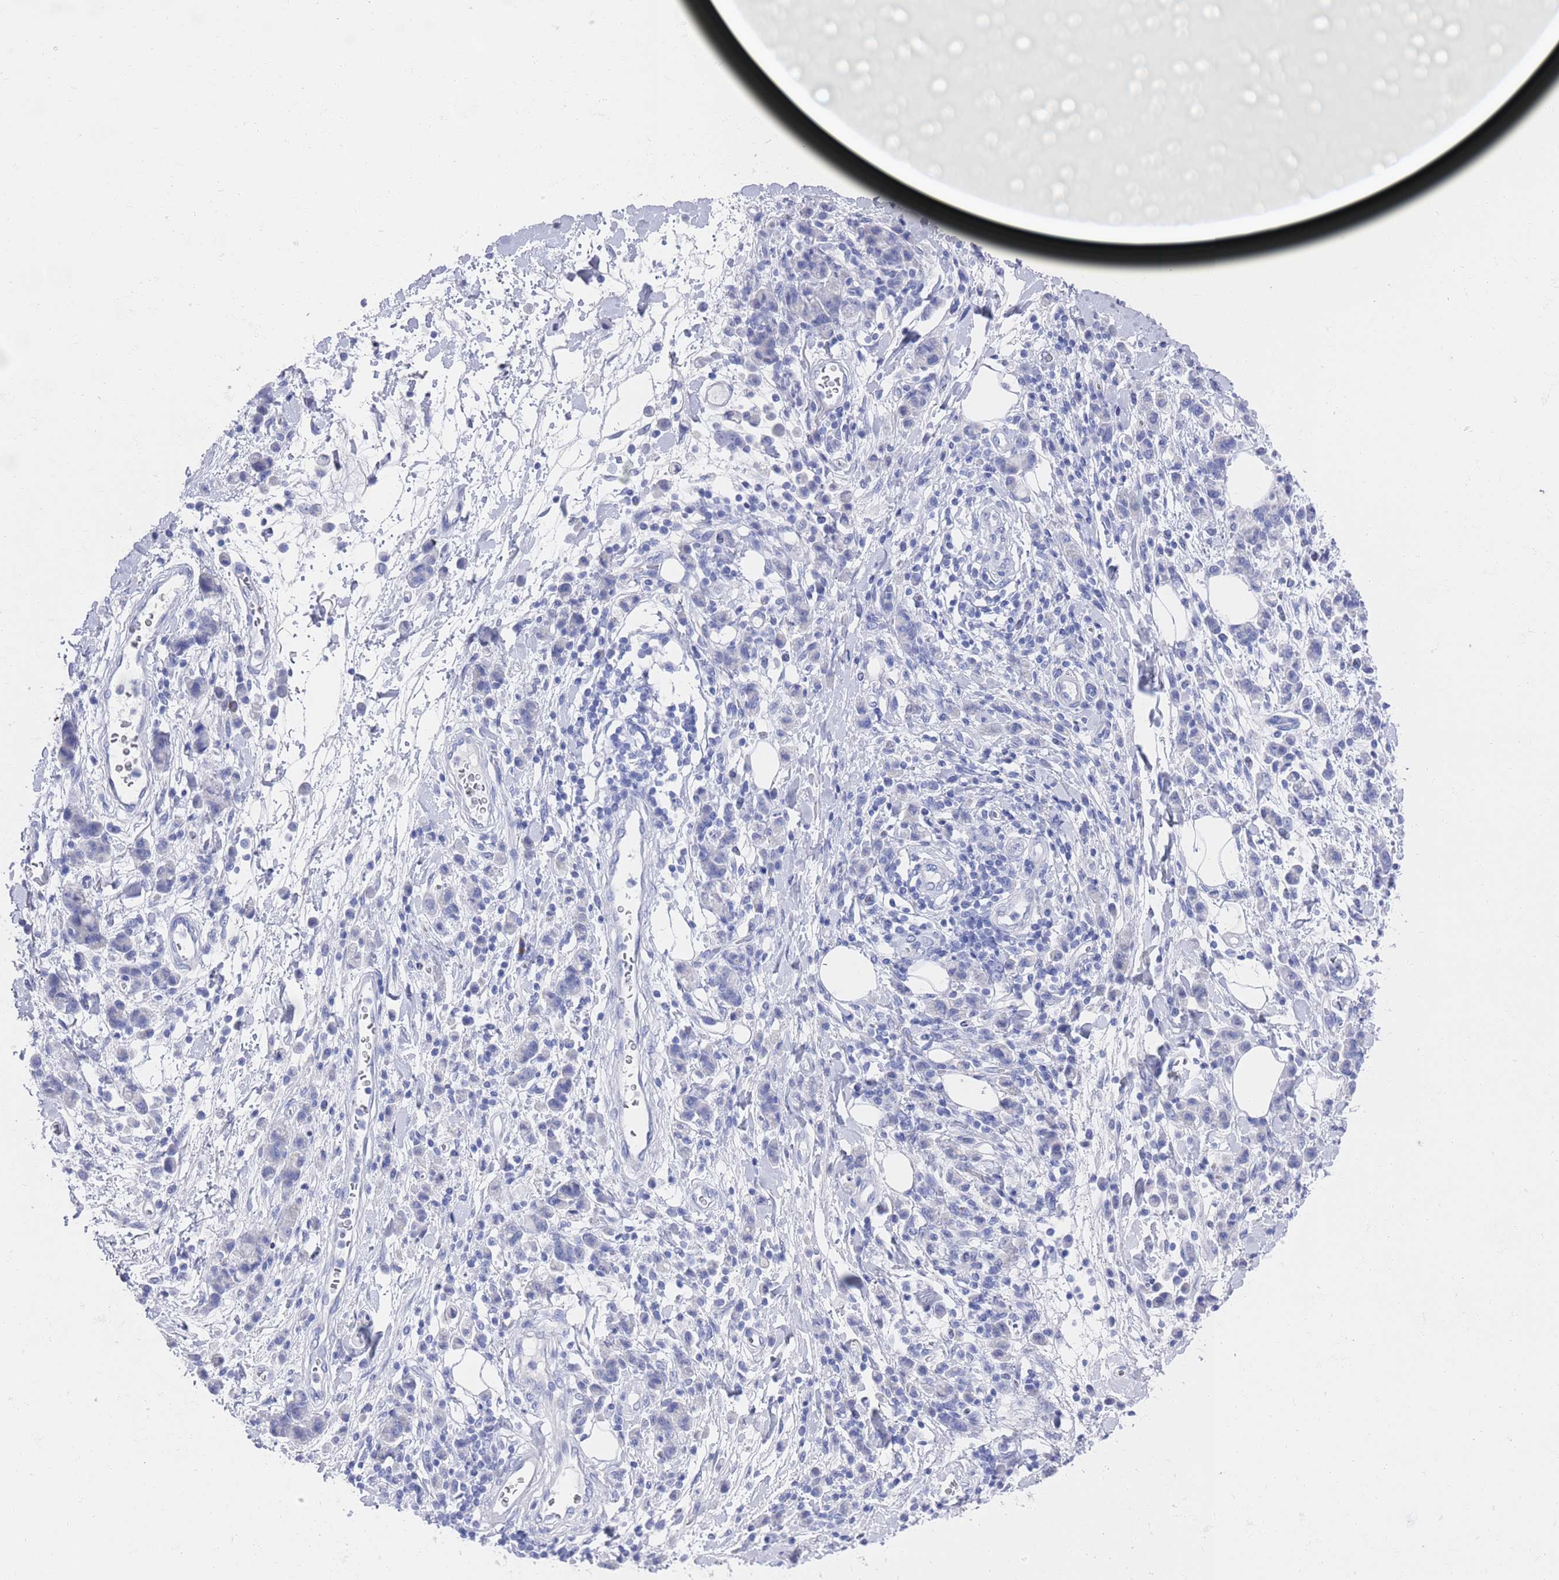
{"staining": {"intensity": "negative", "quantity": "none", "location": "none"}, "tissue": "stomach cancer", "cell_type": "Tumor cells", "image_type": "cancer", "snomed": [{"axis": "morphology", "description": "Adenocarcinoma, NOS"}, {"axis": "topography", "description": "Stomach"}], "caption": "Immunohistochemical staining of human adenocarcinoma (stomach) shows no significant positivity in tumor cells. The staining was performed using DAB (3,3'-diaminobenzidine) to visualize the protein expression in brown, while the nuclei were stained in blue with hematoxylin (Magnification: 20x).", "gene": "MTMR2", "patient": {"sex": "male", "age": 77}}